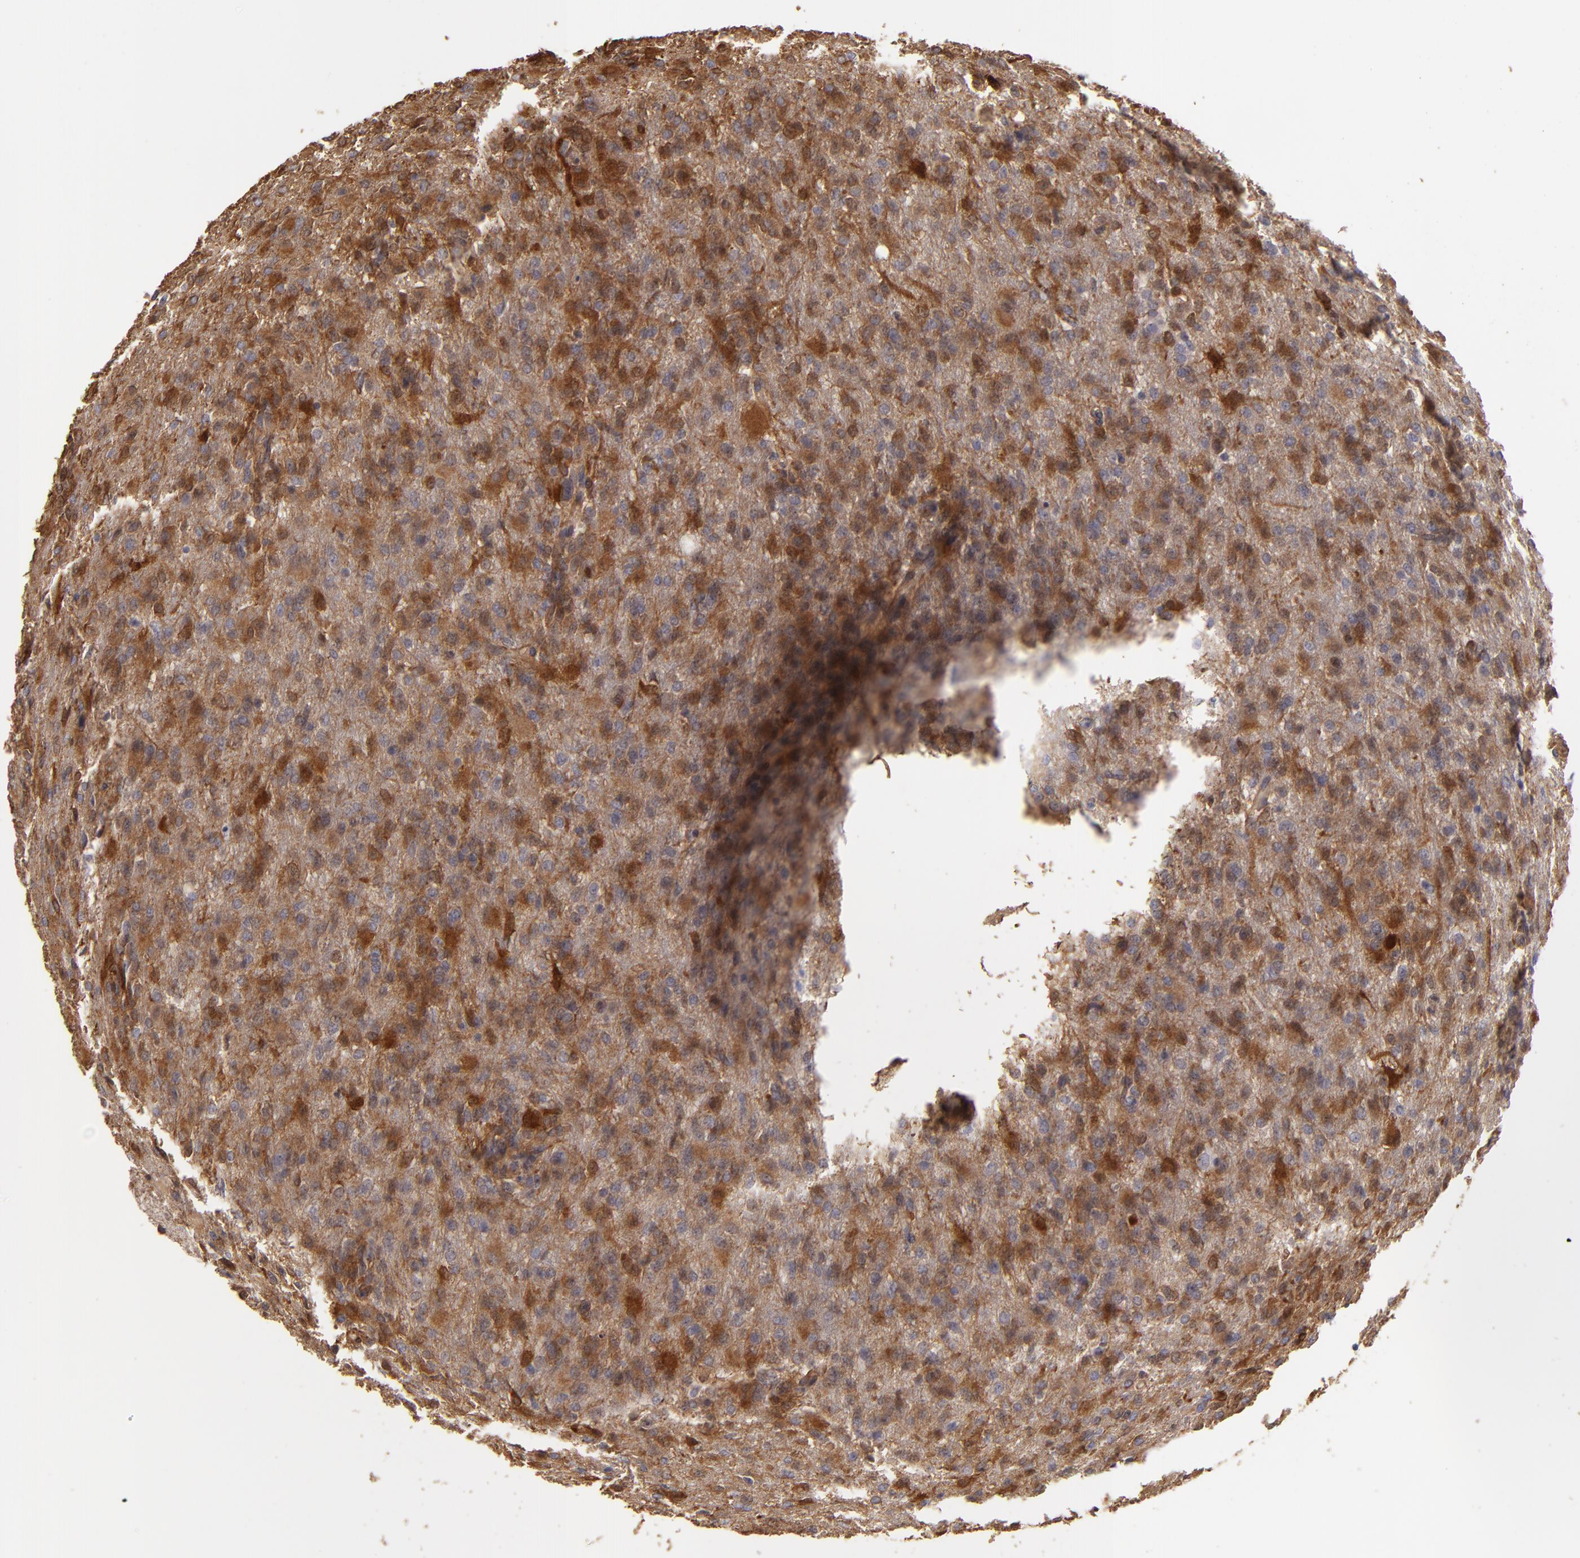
{"staining": {"intensity": "moderate", "quantity": "<25%", "location": "cytoplasmic/membranous"}, "tissue": "glioma", "cell_type": "Tumor cells", "image_type": "cancer", "snomed": [{"axis": "morphology", "description": "Glioma, malignant, High grade"}, {"axis": "topography", "description": "Brain"}], "caption": "This is an image of IHC staining of glioma, which shows moderate staining in the cytoplasmic/membranous of tumor cells.", "gene": "HSPB6", "patient": {"sex": "male", "age": 68}}